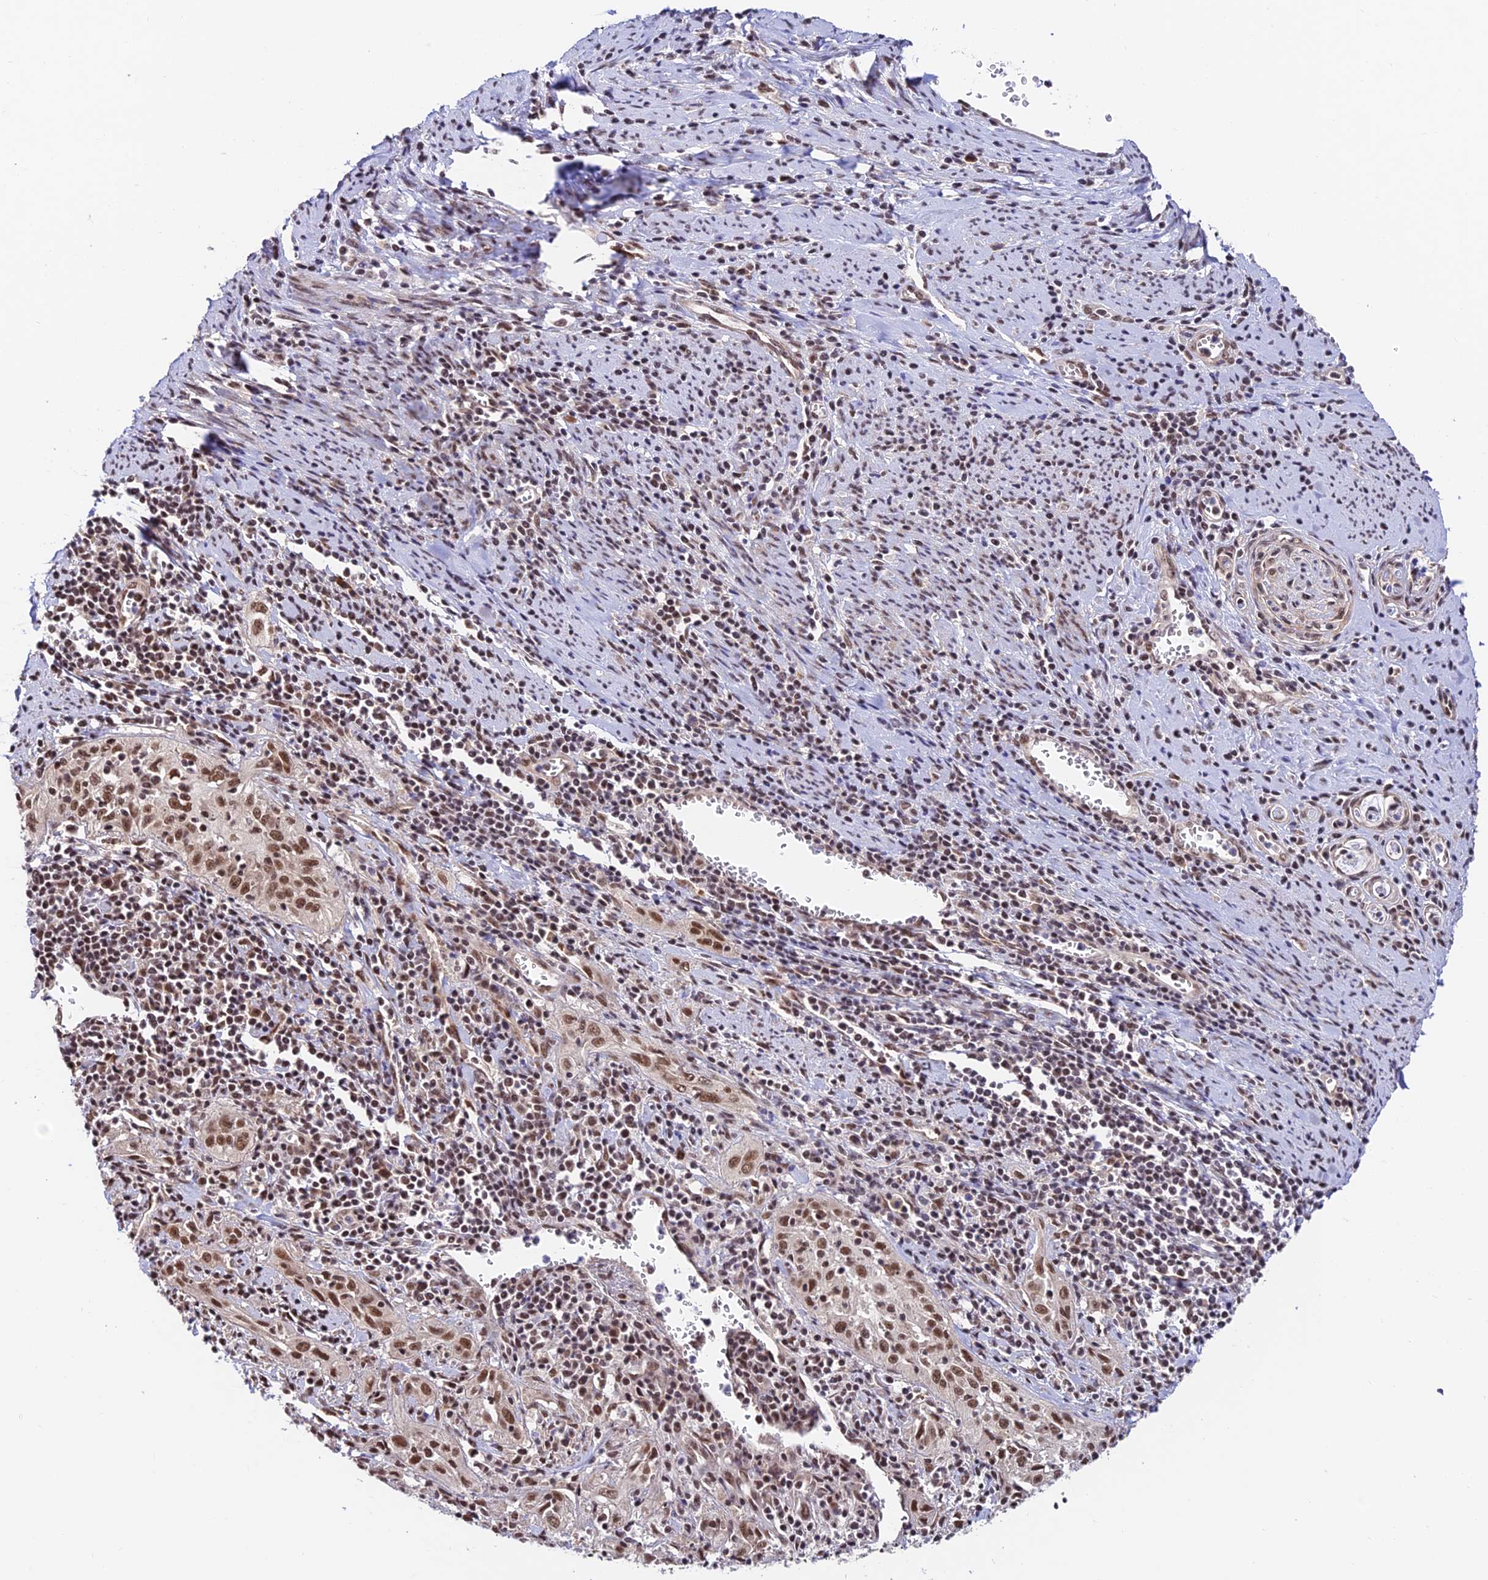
{"staining": {"intensity": "moderate", "quantity": ">75%", "location": "nuclear"}, "tissue": "cervical cancer", "cell_type": "Tumor cells", "image_type": "cancer", "snomed": [{"axis": "morphology", "description": "Squamous cell carcinoma, NOS"}, {"axis": "topography", "description": "Cervix"}], "caption": "Cervical cancer tissue shows moderate nuclear expression in about >75% of tumor cells, visualized by immunohistochemistry. (DAB (3,3'-diaminobenzidine) = brown stain, brightfield microscopy at high magnification).", "gene": "RBM42", "patient": {"sex": "female", "age": 57}}